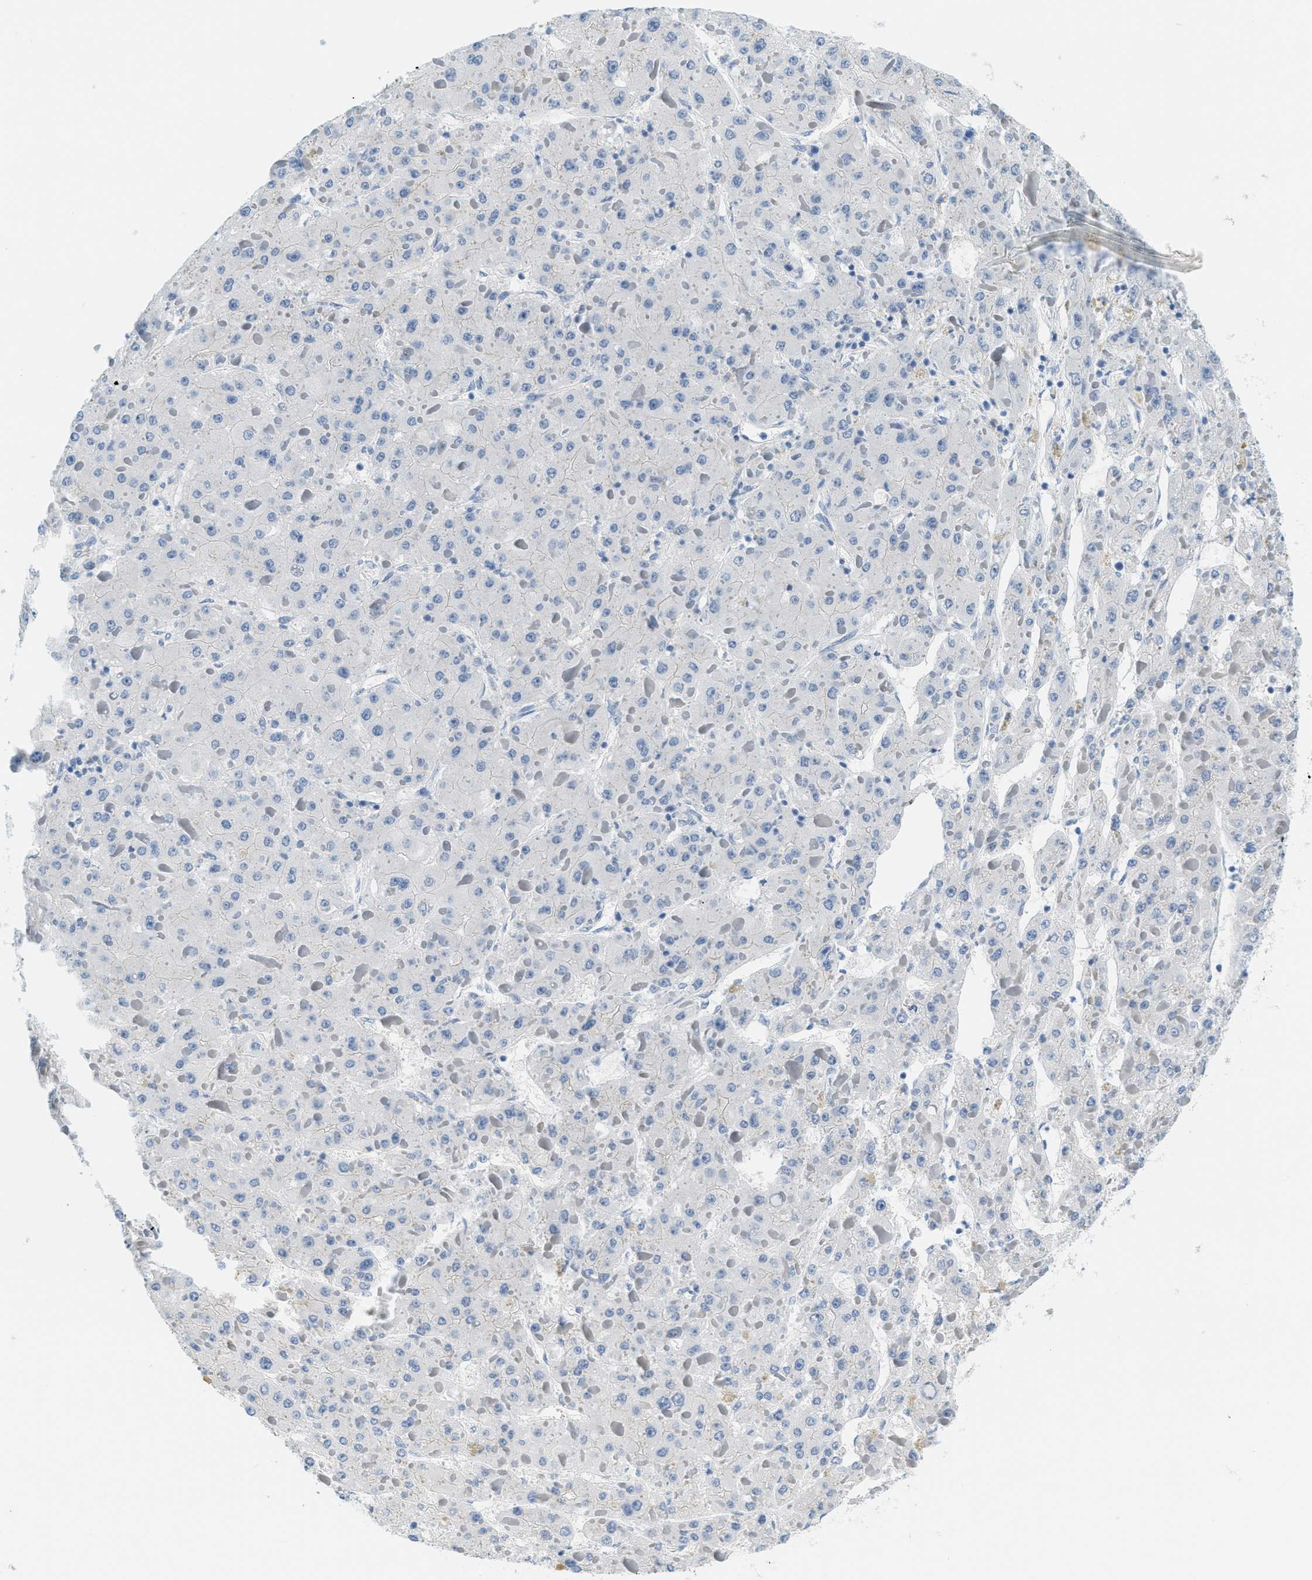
{"staining": {"intensity": "negative", "quantity": "none", "location": "none"}, "tissue": "liver cancer", "cell_type": "Tumor cells", "image_type": "cancer", "snomed": [{"axis": "morphology", "description": "Carcinoma, Hepatocellular, NOS"}, {"axis": "topography", "description": "Liver"}], "caption": "Liver hepatocellular carcinoma was stained to show a protein in brown. There is no significant expression in tumor cells.", "gene": "CYP4X1", "patient": {"sex": "female", "age": 73}}